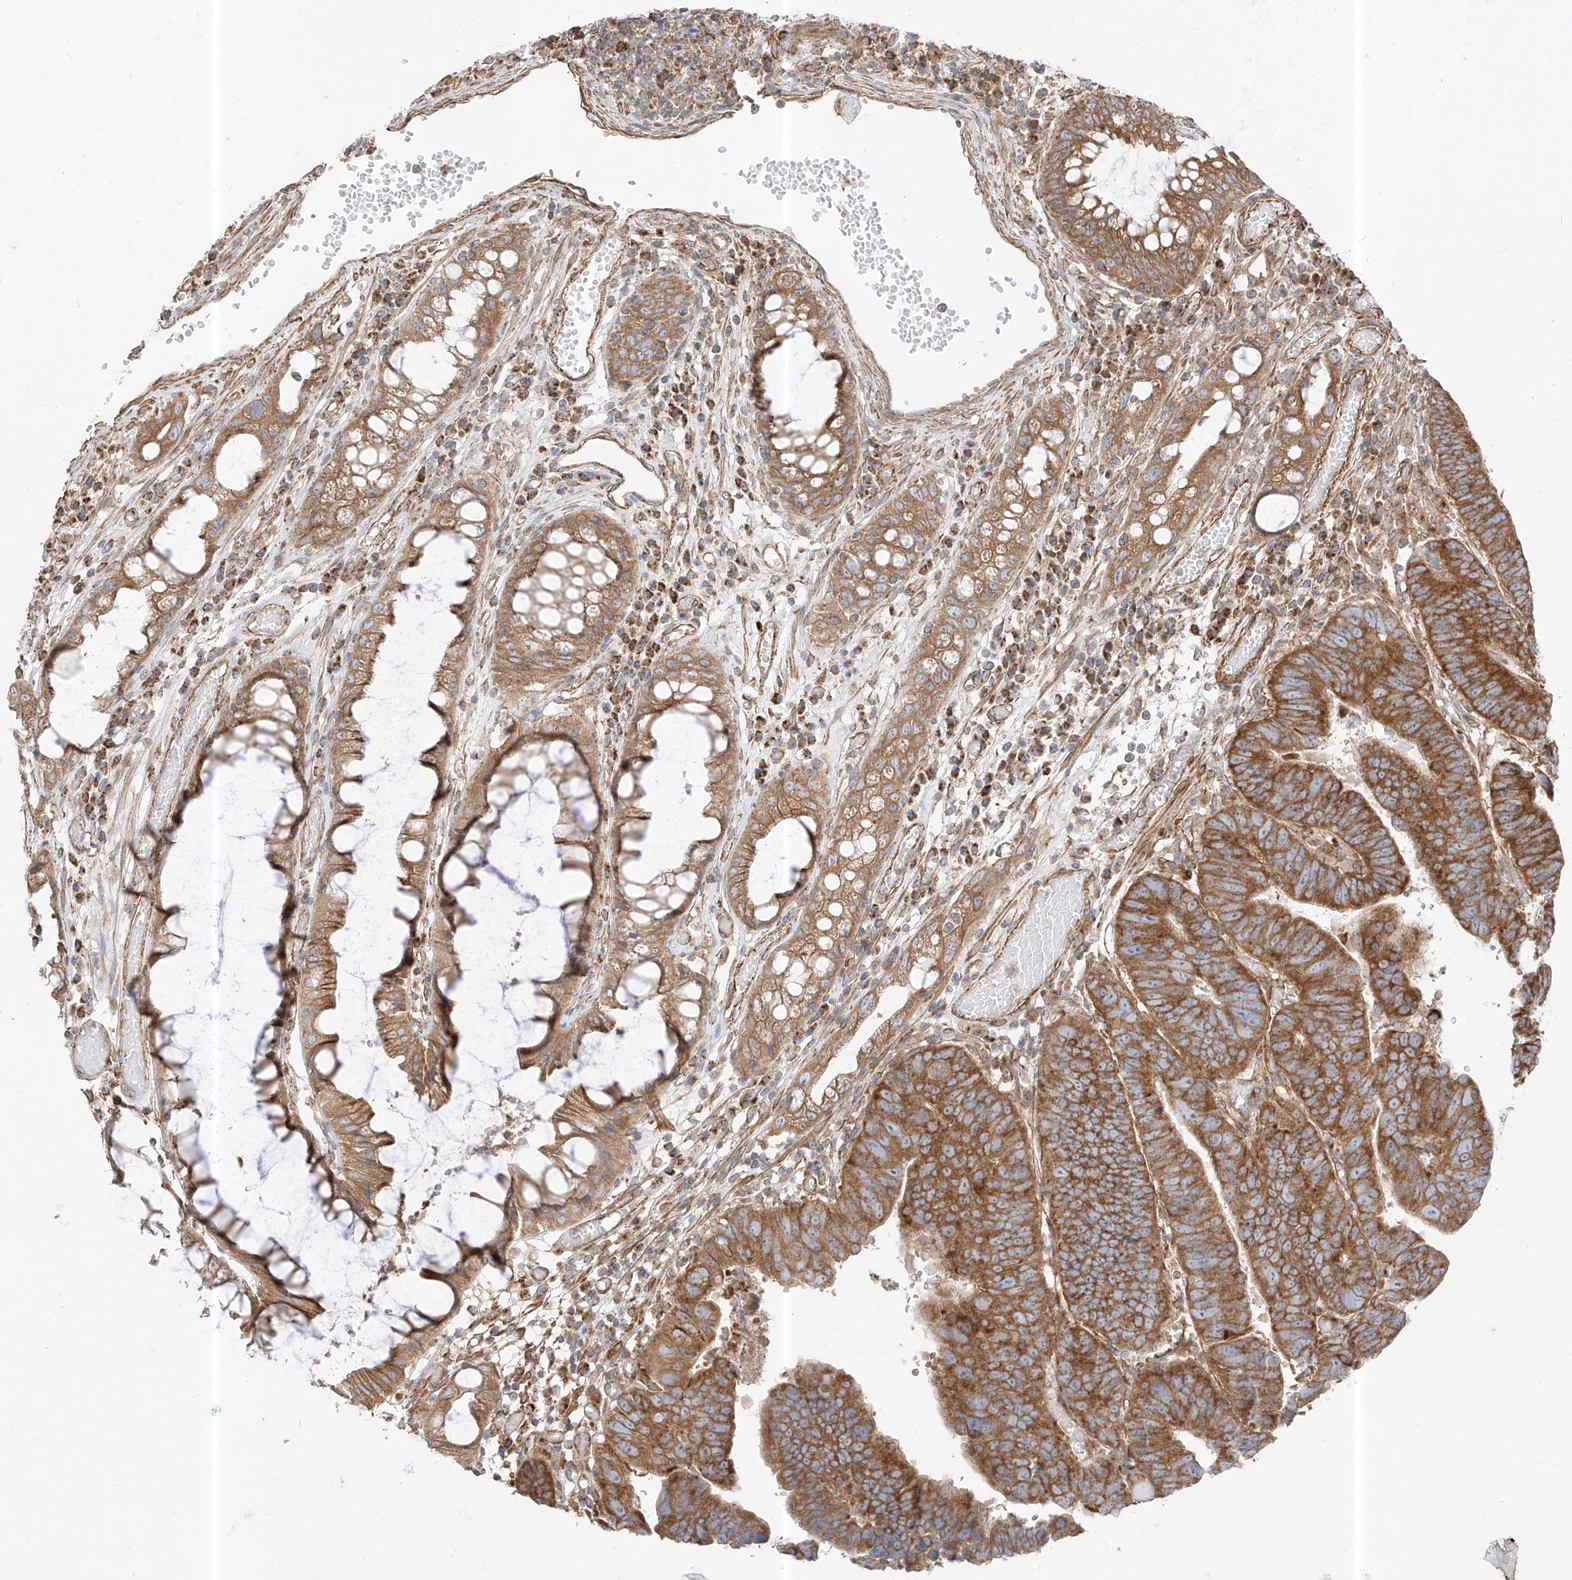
{"staining": {"intensity": "strong", "quantity": ">75%", "location": "cytoplasmic/membranous"}, "tissue": "colorectal cancer", "cell_type": "Tumor cells", "image_type": "cancer", "snomed": [{"axis": "morphology", "description": "Adenocarcinoma, NOS"}, {"axis": "topography", "description": "Rectum"}], "caption": "Colorectal cancer tissue reveals strong cytoplasmic/membranous staining in about >75% of tumor cells, visualized by immunohistochemistry. Using DAB (brown) and hematoxylin (blue) stains, captured at high magnification using brightfield microscopy.", "gene": "PLCL1", "patient": {"sex": "female", "age": 65}}